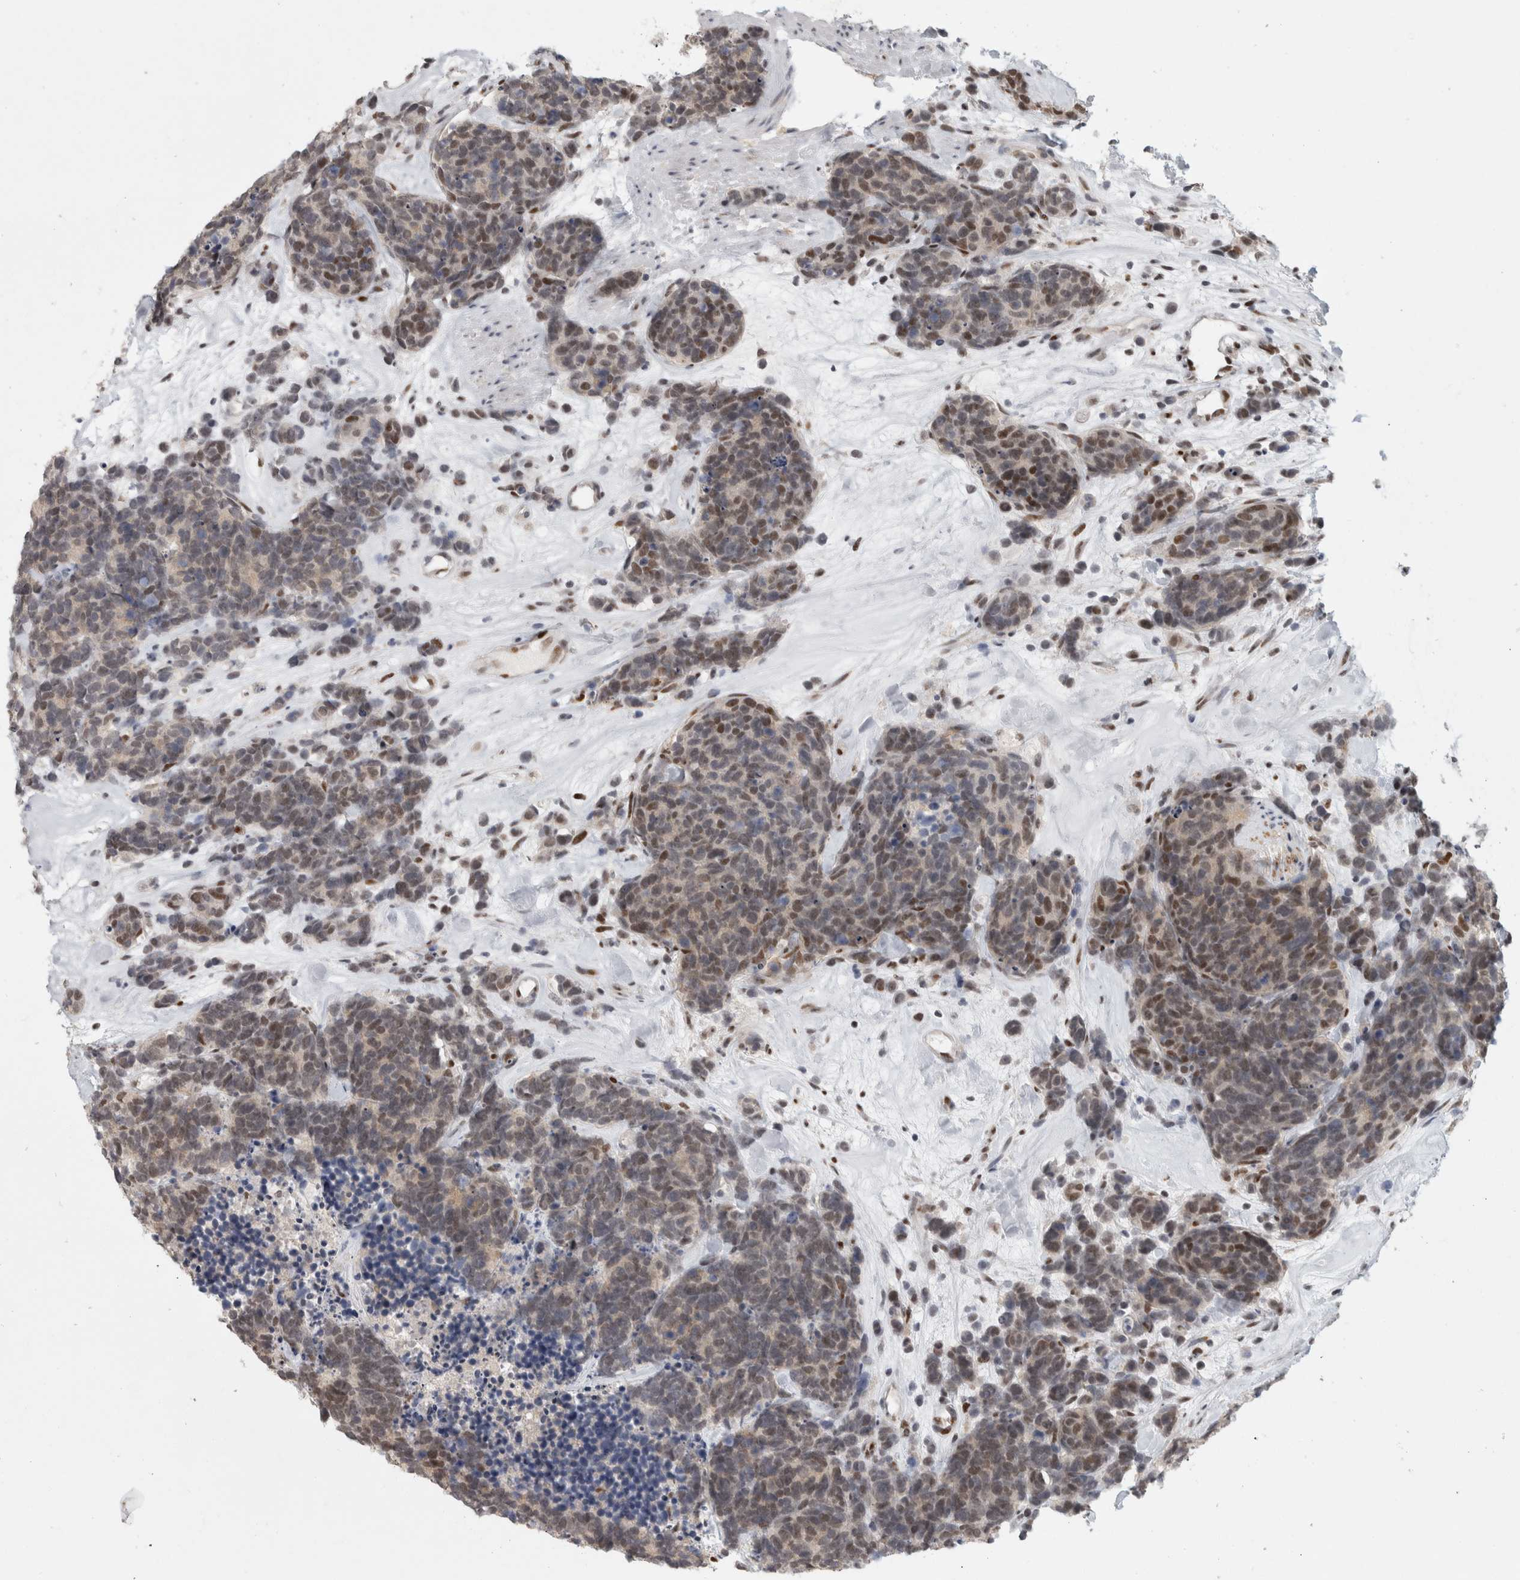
{"staining": {"intensity": "weak", "quantity": ">75%", "location": "cytoplasmic/membranous,nuclear"}, "tissue": "carcinoid", "cell_type": "Tumor cells", "image_type": "cancer", "snomed": [{"axis": "morphology", "description": "Carcinoma, NOS"}, {"axis": "morphology", "description": "Carcinoid, malignant, NOS"}, {"axis": "topography", "description": "Urinary bladder"}], "caption": "High-magnification brightfield microscopy of carcinoid stained with DAB (3,3'-diaminobenzidine) (brown) and counterstained with hematoxylin (blue). tumor cells exhibit weak cytoplasmic/membranous and nuclear positivity is appreciated in about>75% of cells. (DAB (3,3'-diaminobenzidine) = brown stain, brightfield microscopy at high magnification).", "gene": "SRARP", "patient": {"sex": "male", "age": 57}}